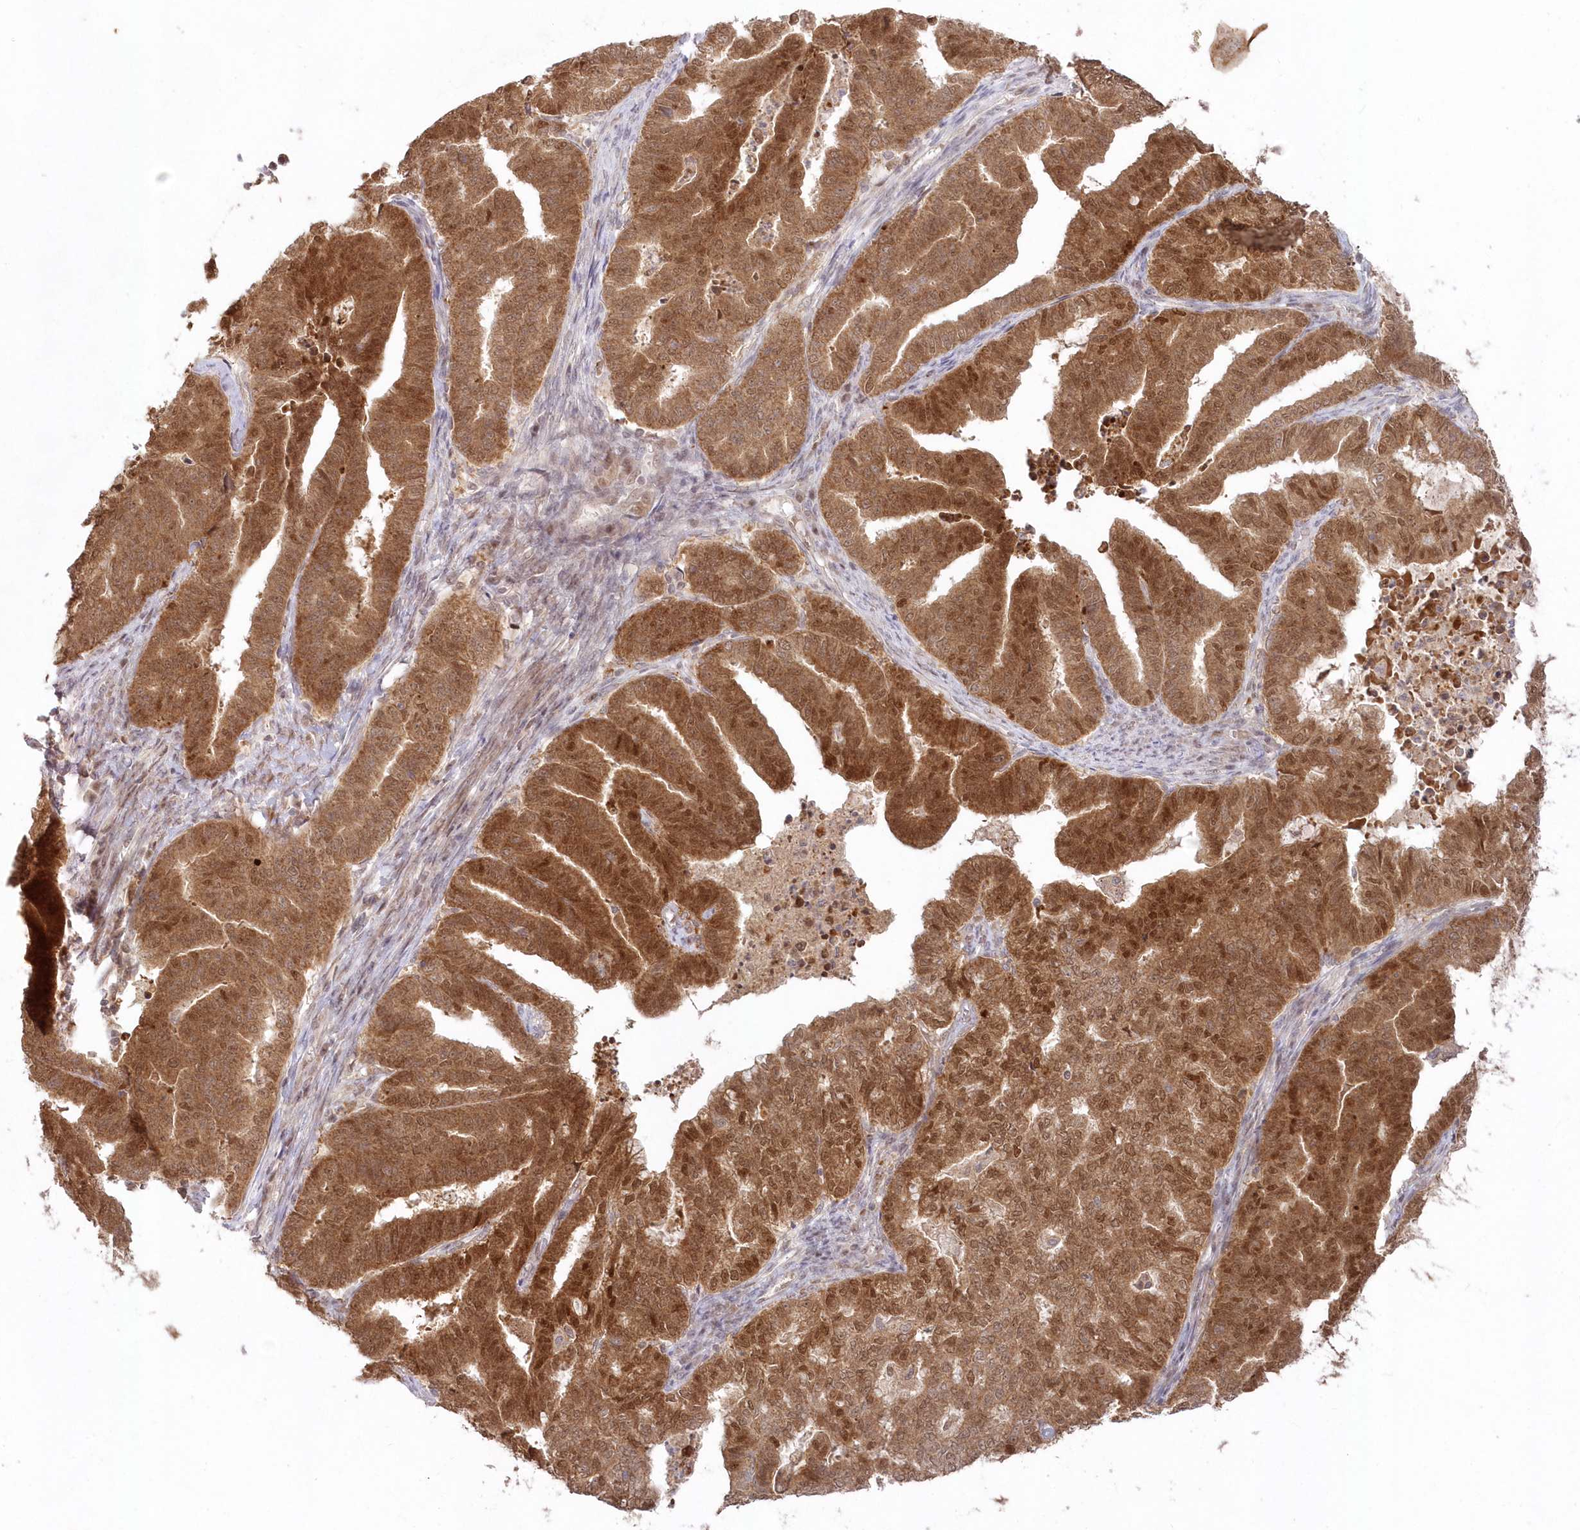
{"staining": {"intensity": "strong", "quantity": ">75%", "location": "cytoplasmic/membranous,nuclear"}, "tissue": "endometrial cancer", "cell_type": "Tumor cells", "image_type": "cancer", "snomed": [{"axis": "morphology", "description": "Adenocarcinoma, NOS"}, {"axis": "topography", "description": "Endometrium"}], "caption": "Immunohistochemistry of adenocarcinoma (endometrial) shows high levels of strong cytoplasmic/membranous and nuclear expression in about >75% of tumor cells.", "gene": "ASCC1", "patient": {"sex": "female", "age": 79}}